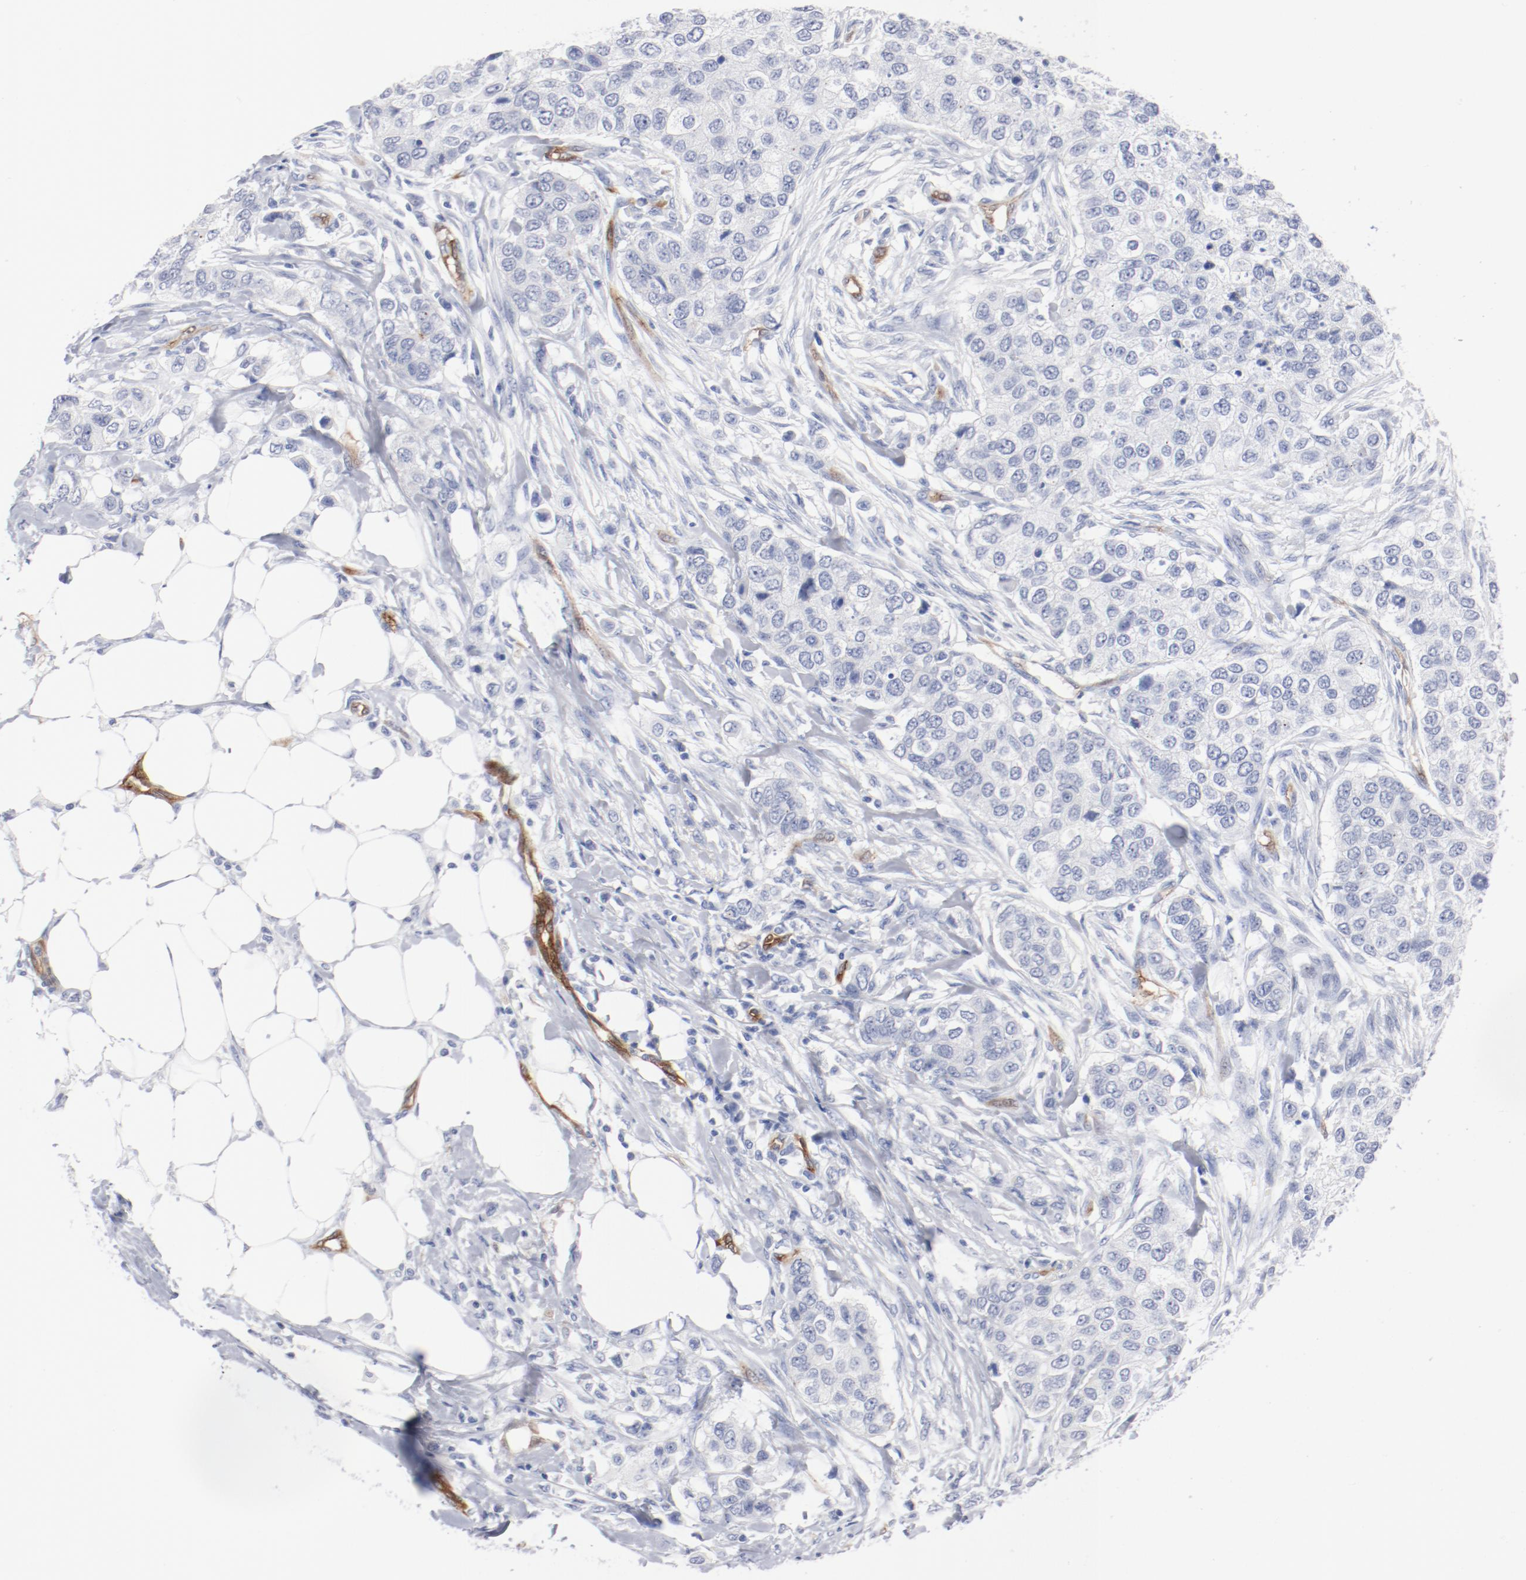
{"staining": {"intensity": "negative", "quantity": "none", "location": "none"}, "tissue": "breast cancer", "cell_type": "Tumor cells", "image_type": "cancer", "snomed": [{"axis": "morphology", "description": "Normal tissue, NOS"}, {"axis": "morphology", "description": "Duct carcinoma"}, {"axis": "topography", "description": "Breast"}], "caption": "Immunohistochemistry of human intraductal carcinoma (breast) displays no staining in tumor cells.", "gene": "SHANK3", "patient": {"sex": "female", "age": 49}}